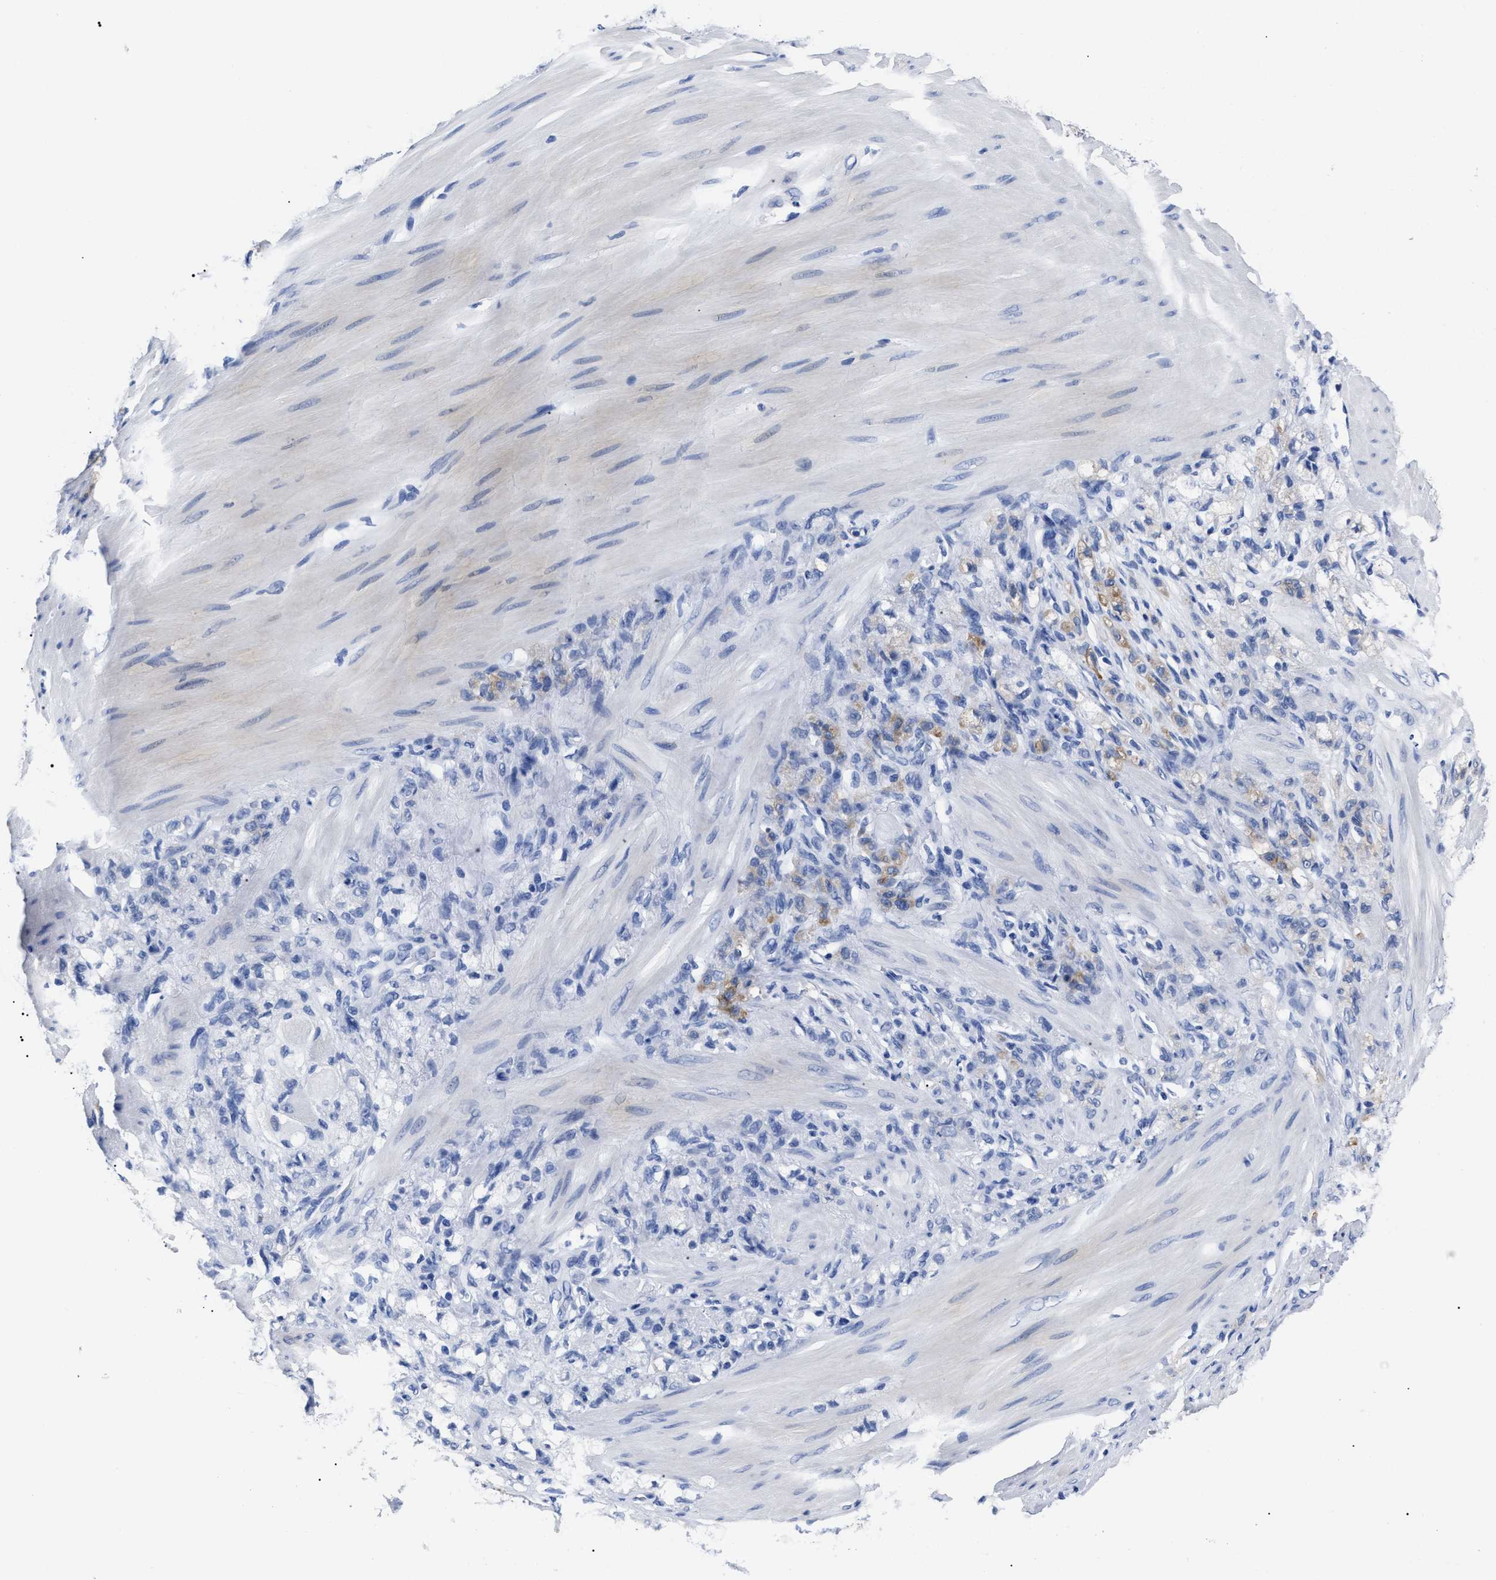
{"staining": {"intensity": "moderate", "quantity": "<25%", "location": "cytoplasmic/membranous"}, "tissue": "stomach cancer", "cell_type": "Tumor cells", "image_type": "cancer", "snomed": [{"axis": "morphology", "description": "Adenocarcinoma, NOS"}, {"axis": "topography", "description": "Stomach"}], "caption": "IHC image of human adenocarcinoma (stomach) stained for a protein (brown), which displays low levels of moderate cytoplasmic/membranous staining in about <25% of tumor cells.", "gene": "ALPG", "patient": {"sex": "male", "age": 82}}